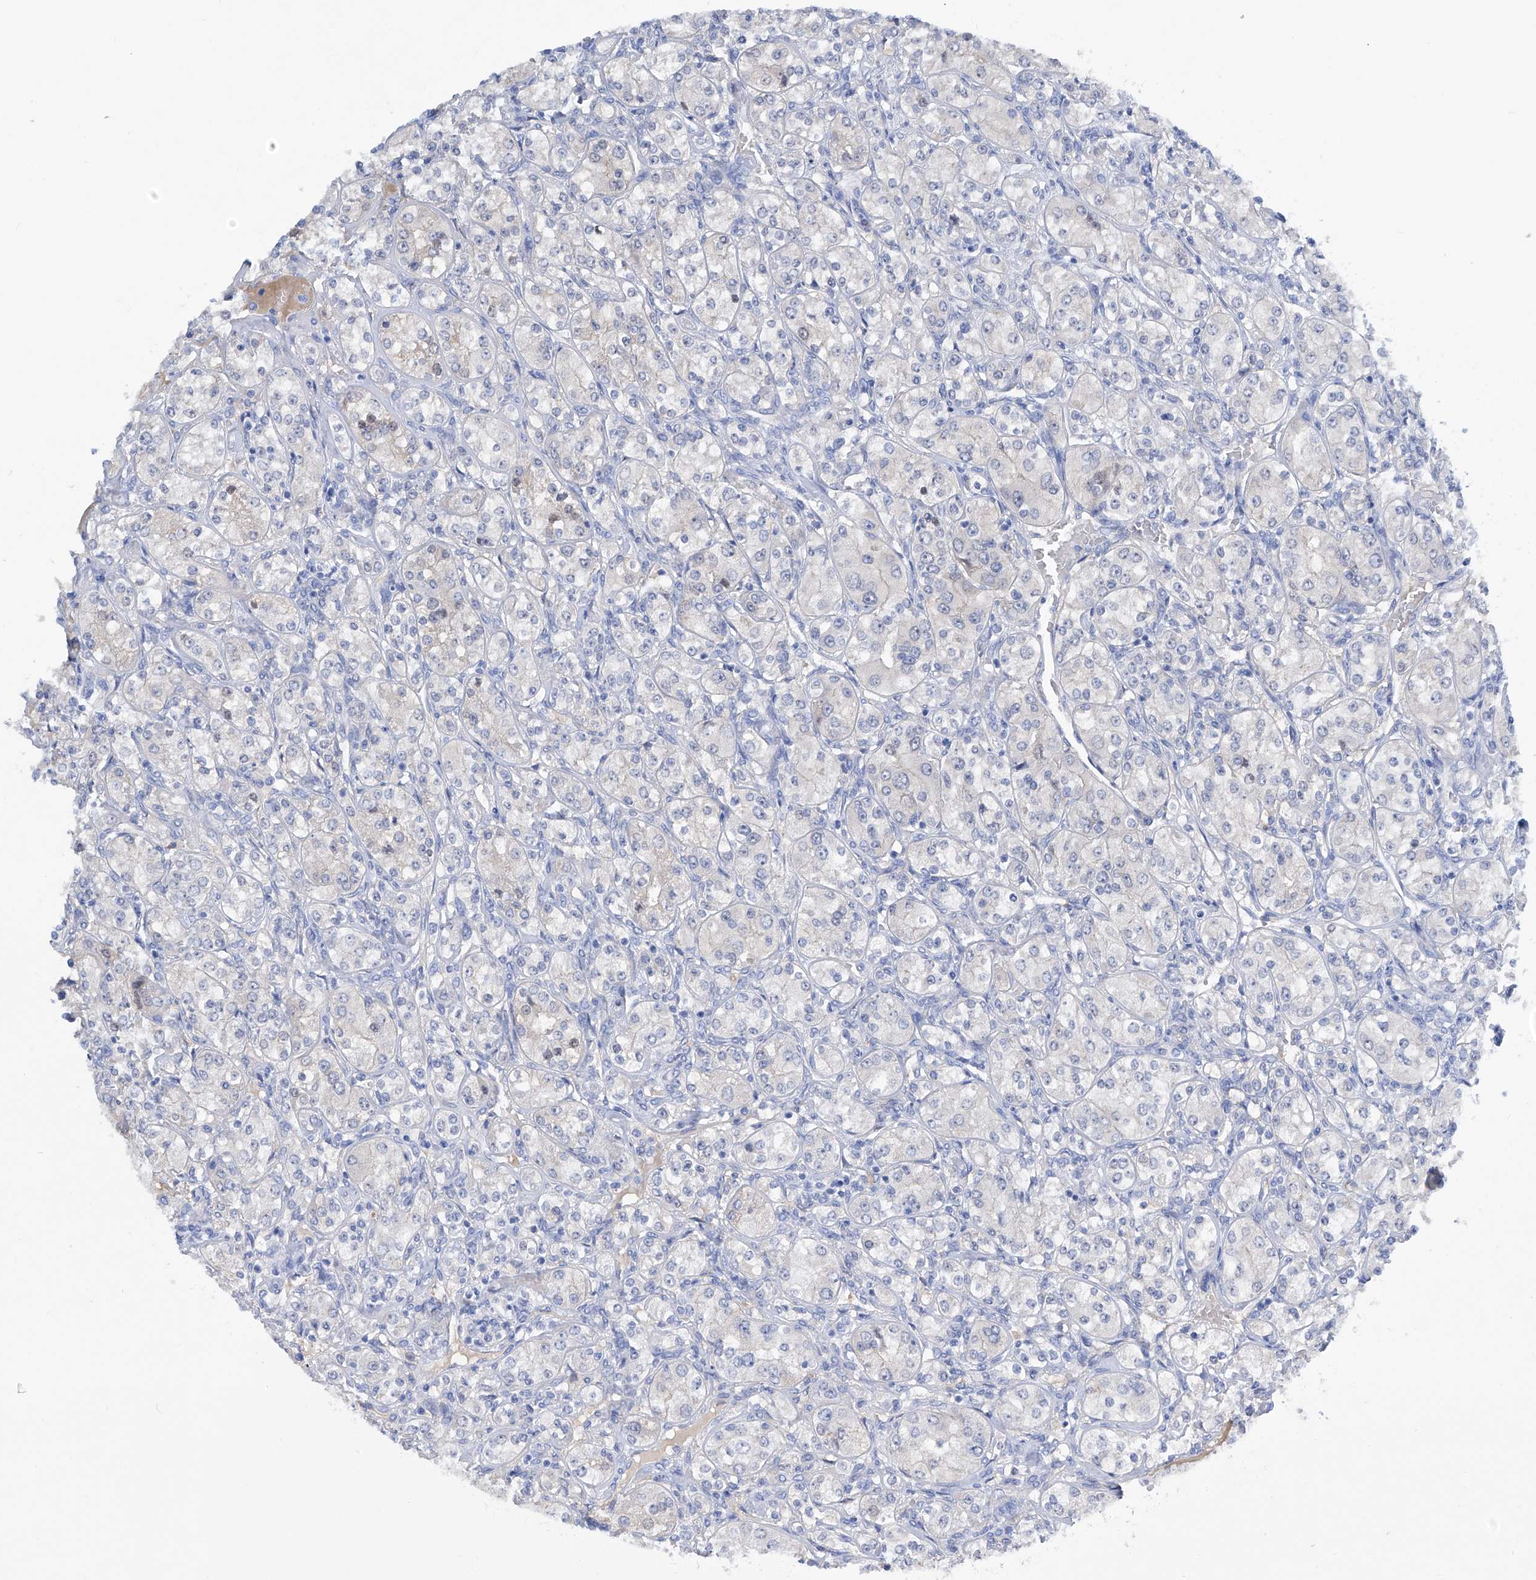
{"staining": {"intensity": "negative", "quantity": "none", "location": "none"}, "tissue": "renal cancer", "cell_type": "Tumor cells", "image_type": "cancer", "snomed": [{"axis": "morphology", "description": "Adenocarcinoma, NOS"}, {"axis": "topography", "description": "Kidney"}], "caption": "This photomicrograph is of adenocarcinoma (renal) stained with immunohistochemistry (IHC) to label a protein in brown with the nuclei are counter-stained blue. There is no expression in tumor cells.", "gene": "PGM3", "patient": {"sex": "male", "age": 77}}